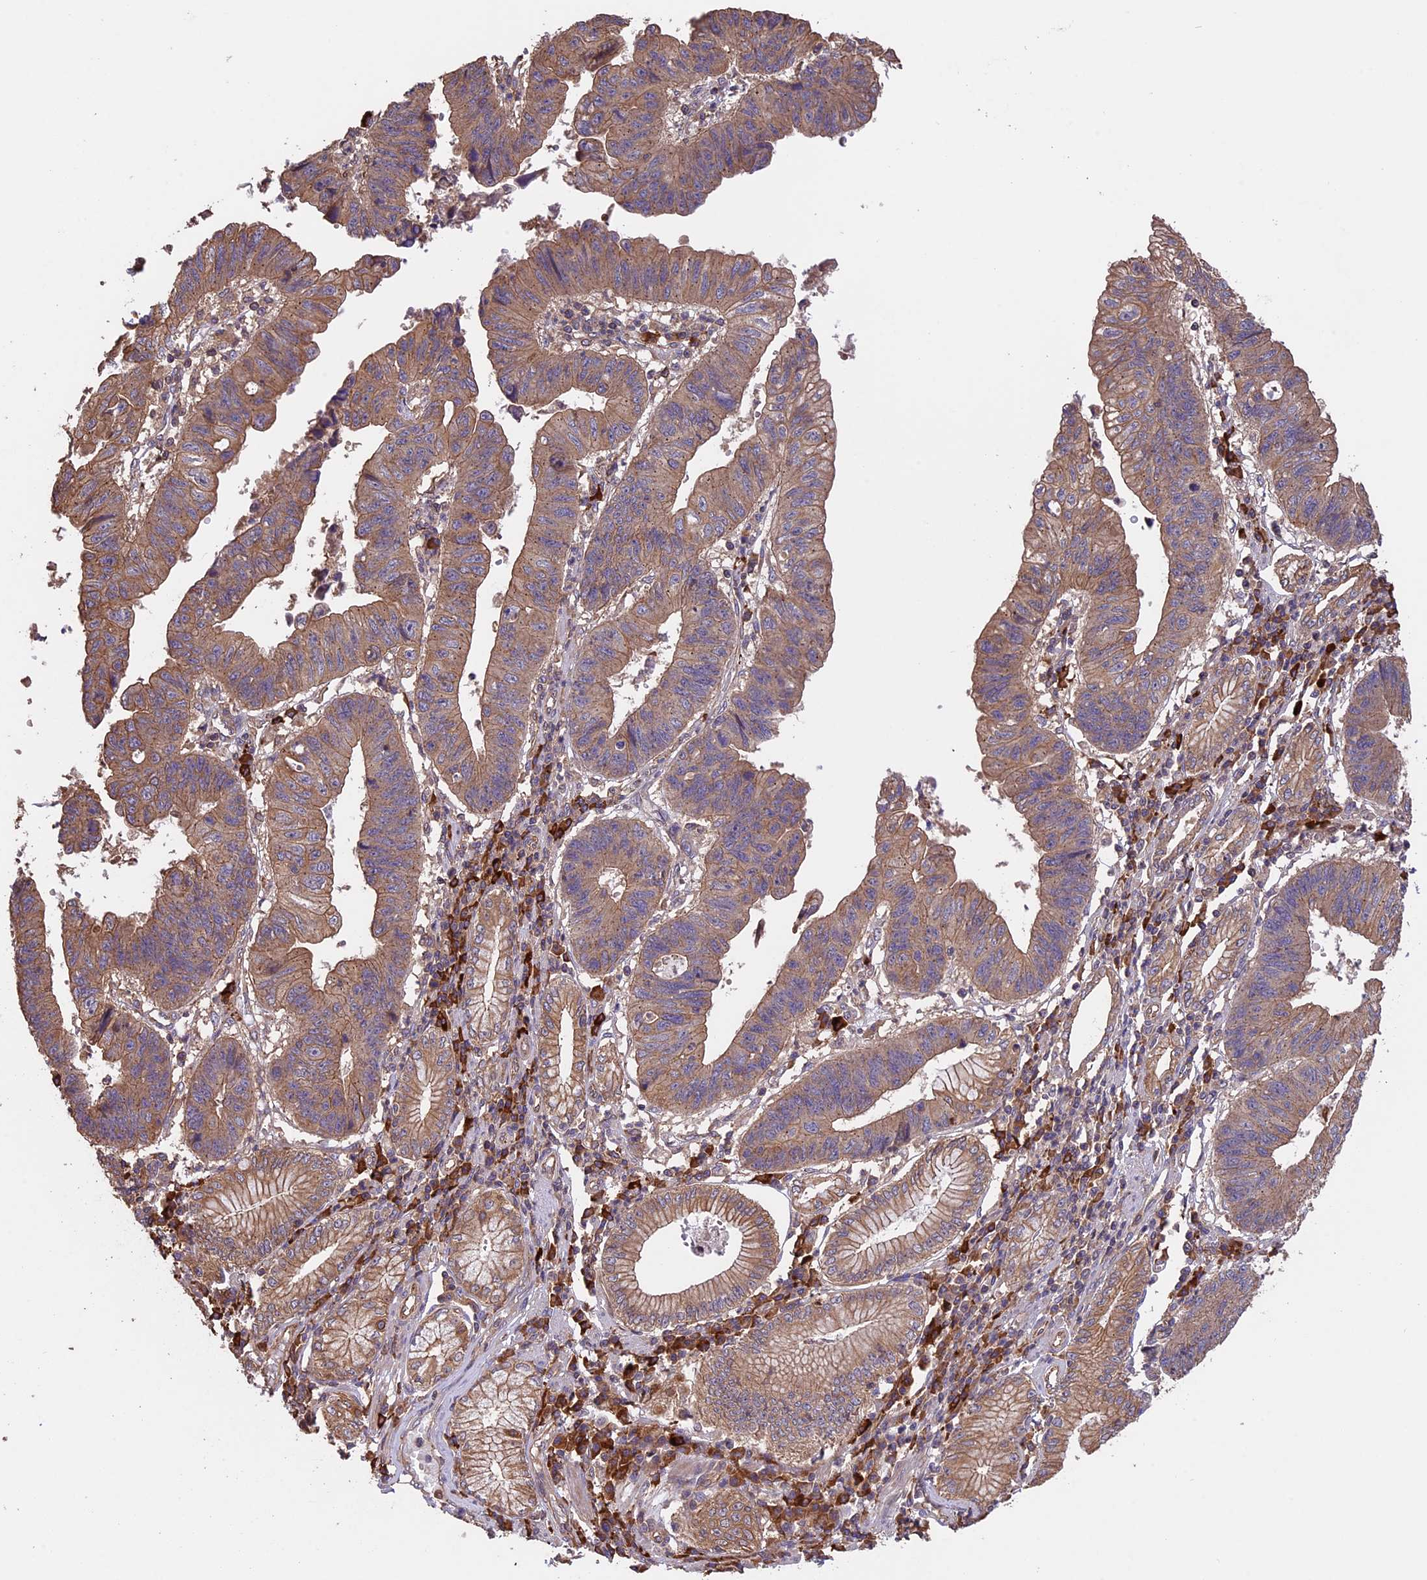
{"staining": {"intensity": "moderate", "quantity": ">75%", "location": "cytoplasmic/membranous"}, "tissue": "stomach cancer", "cell_type": "Tumor cells", "image_type": "cancer", "snomed": [{"axis": "morphology", "description": "Adenocarcinoma, NOS"}, {"axis": "topography", "description": "Stomach"}], "caption": "Immunohistochemical staining of stomach adenocarcinoma reveals moderate cytoplasmic/membranous protein expression in about >75% of tumor cells.", "gene": "GAS8", "patient": {"sex": "male", "age": 59}}